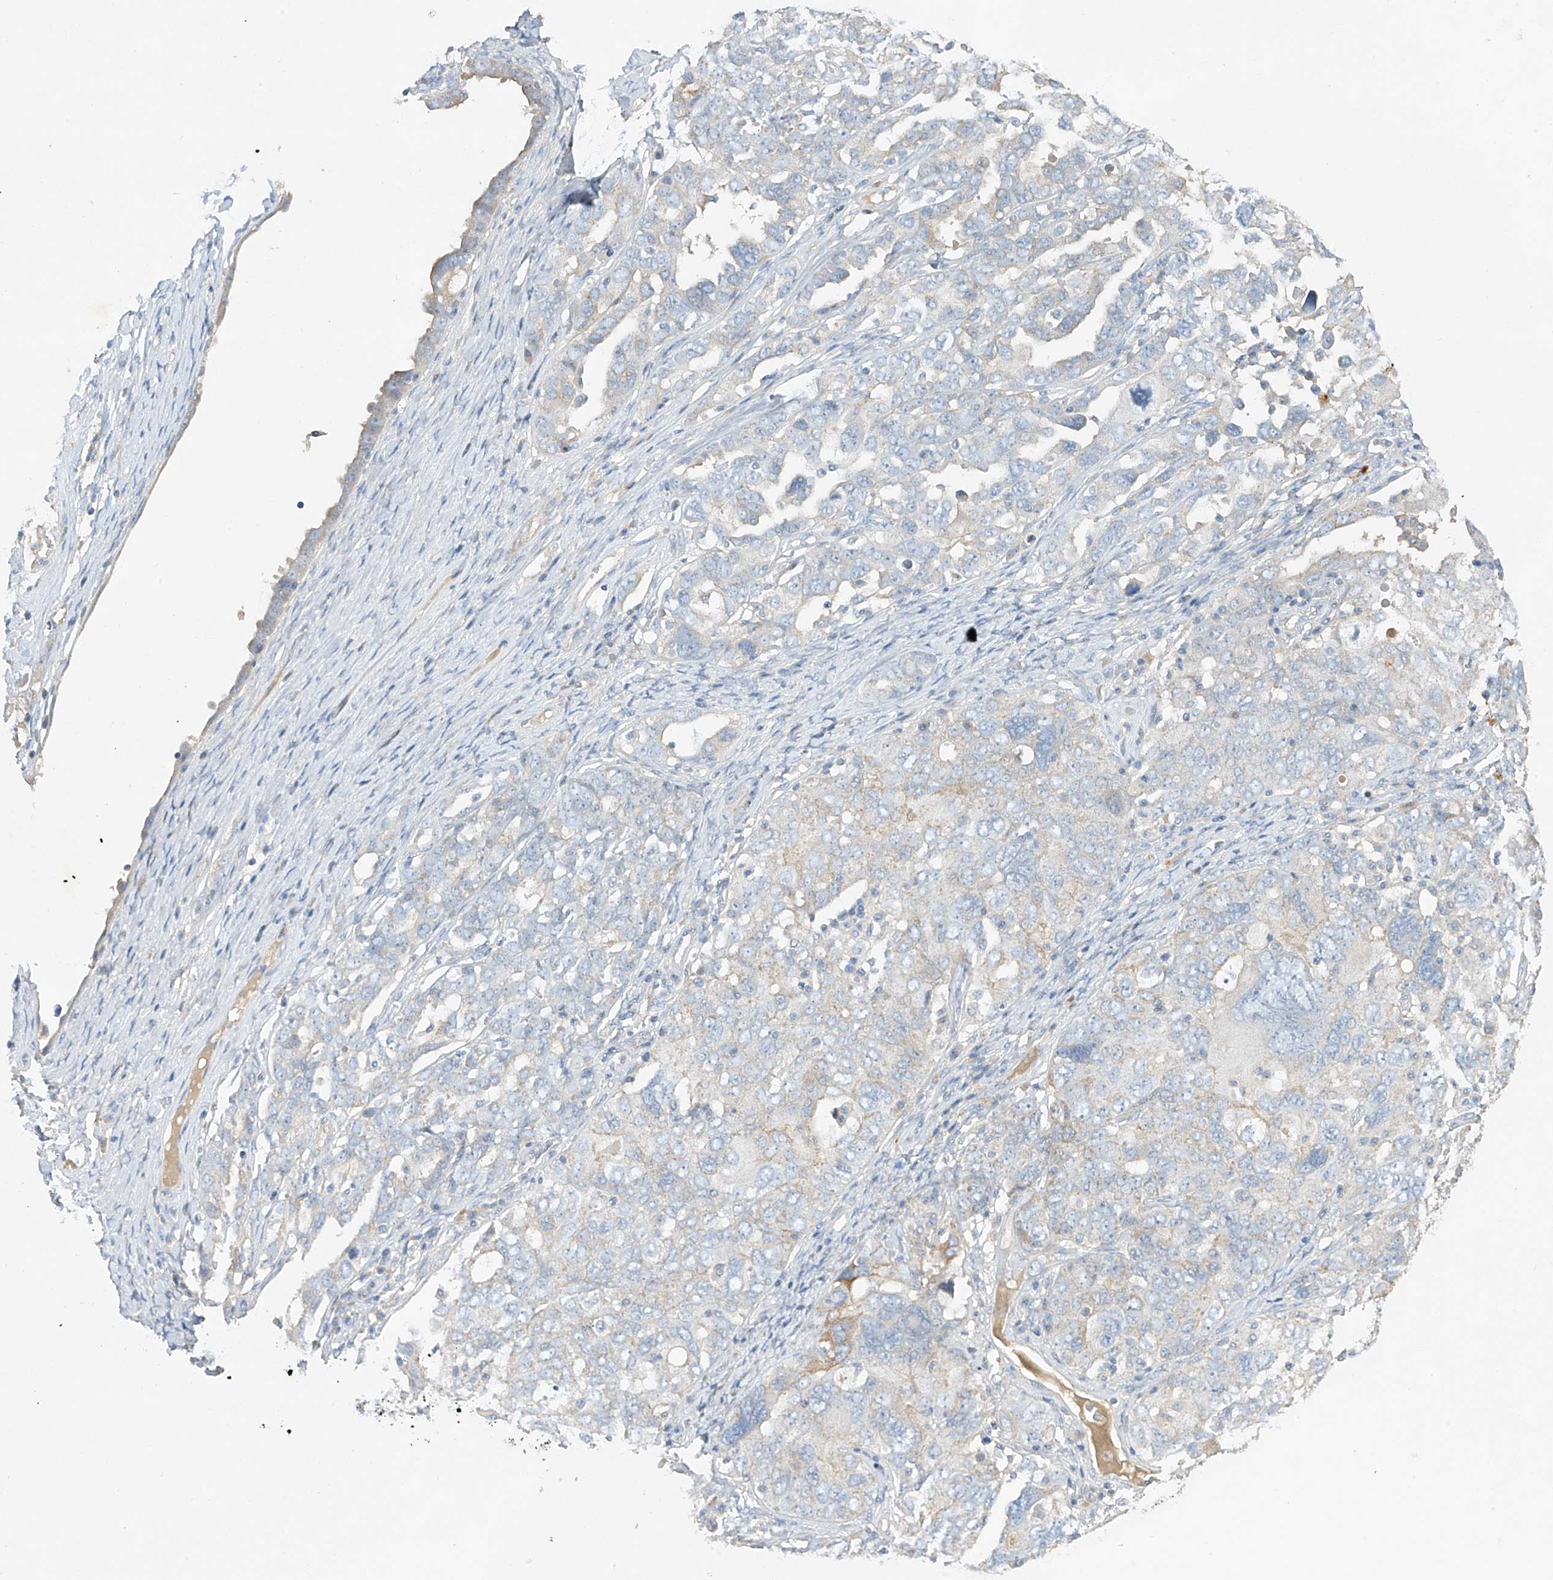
{"staining": {"intensity": "negative", "quantity": "none", "location": "none"}, "tissue": "ovarian cancer", "cell_type": "Tumor cells", "image_type": "cancer", "snomed": [{"axis": "morphology", "description": "Carcinoma, endometroid"}, {"axis": "topography", "description": "Ovary"}], "caption": "IHC of ovarian endometroid carcinoma shows no positivity in tumor cells.", "gene": "PRSS12", "patient": {"sex": "female", "age": 62}}